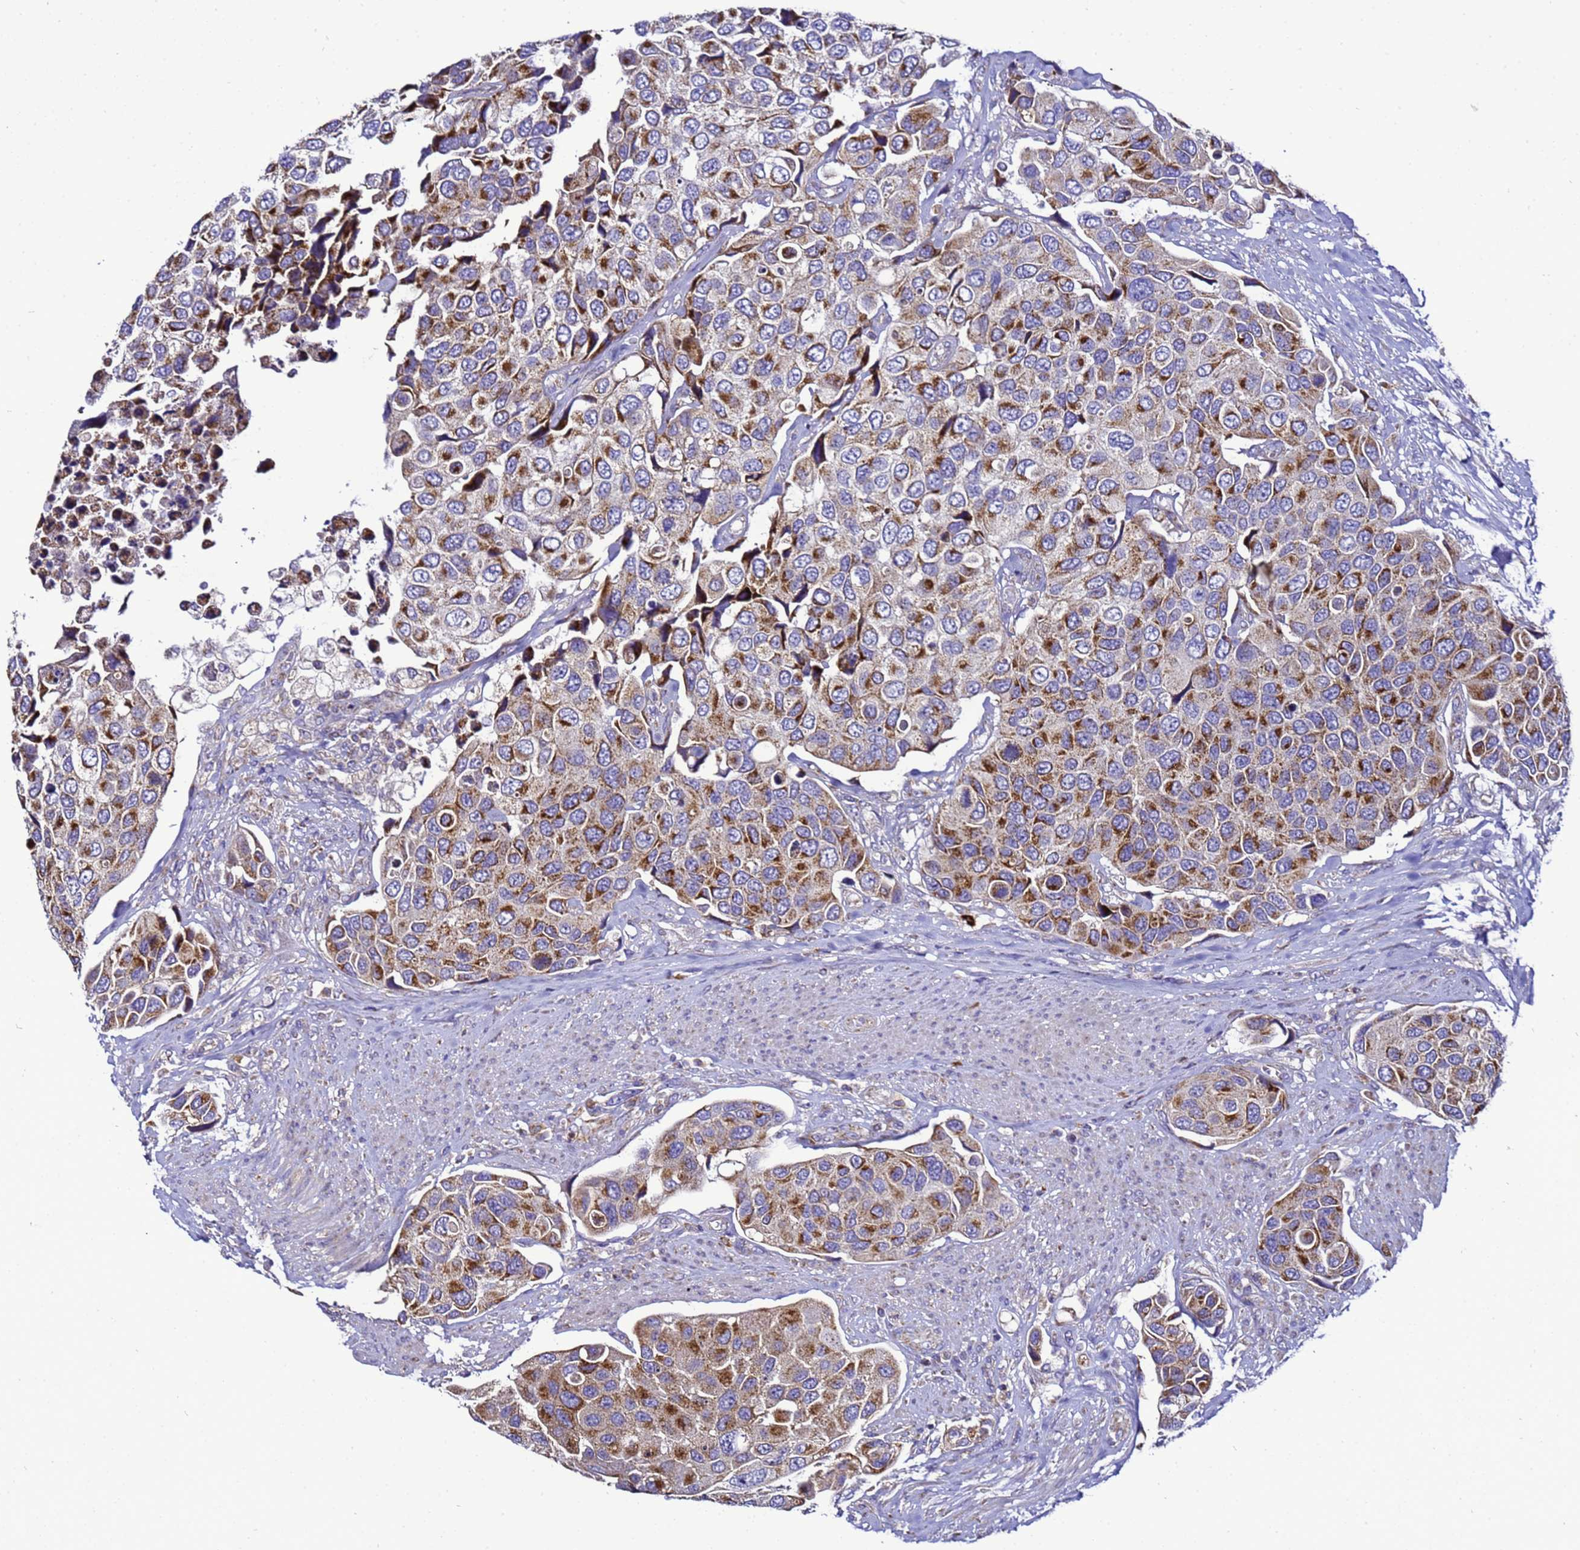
{"staining": {"intensity": "strong", "quantity": "25%-75%", "location": "cytoplasmic/membranous"}, "tissue": "urothelial cancer", "cell_type": "Tumor cells", "image_type": "cancer", "snomed": [{"axis": "morphology", "description": "Urothelial carcinoma, High grade"}, {"axis": "topography", "description": "Urinary bladder"}], "caption": "Immunohistochemistry (IHC) image of human urothelial cancer stained for a protein (brown), which shows high levels of strong cytoplasmic/membranous expression in about 25%-75% of tumor cells.", "gene": "HIGD2A", "patient": {"sex": "male", "age": 74}}